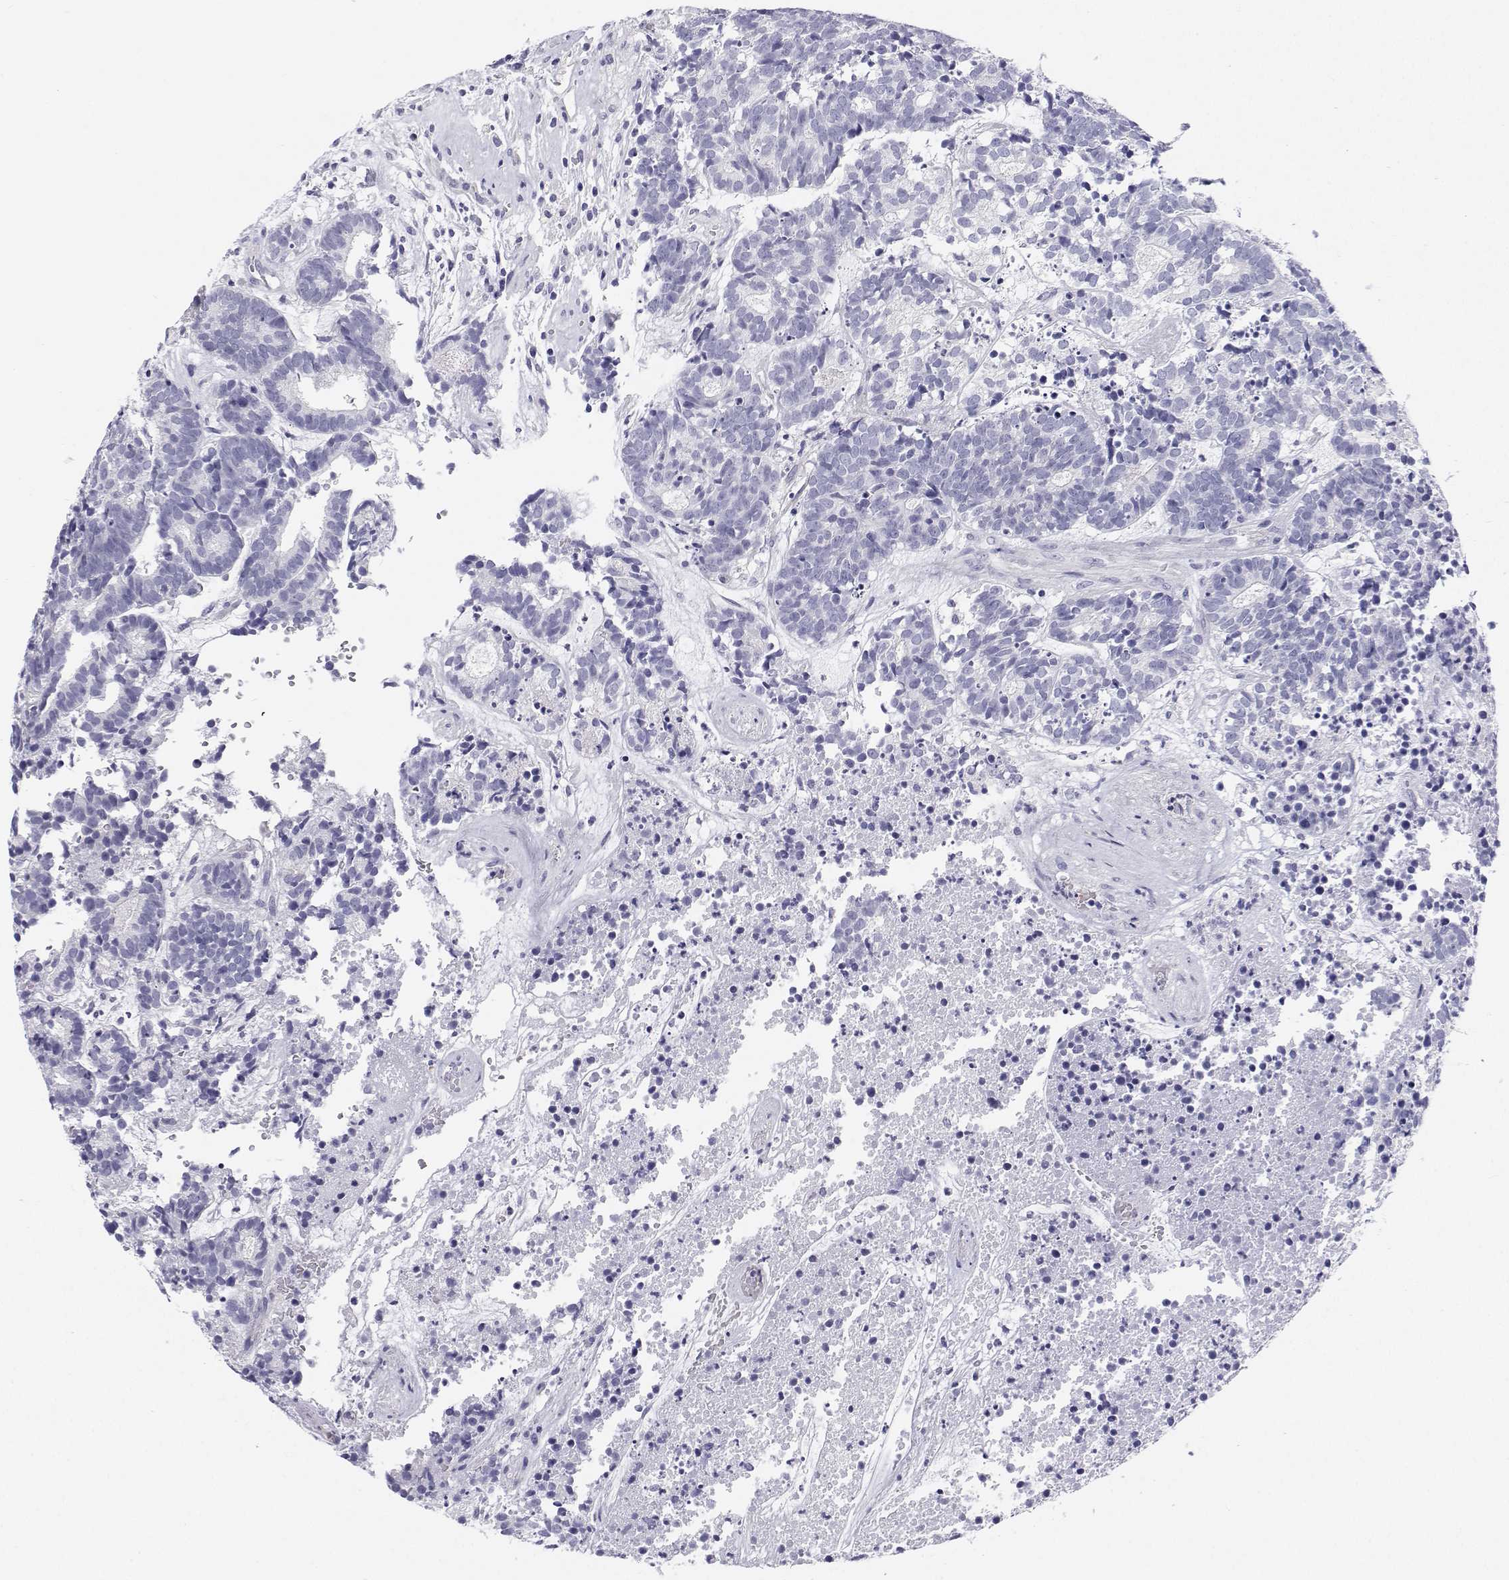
{"staining": {"intensity": "negative", "quantity": "none", "location": "none"}, "tissue": "head and neck cancer", "cell_type": "Tumor cells", "image_type": "cancer", "snomed": [{"axis": "morphology", "description": "Adenocarcinoma, NOS"}, {"axis": "topography", "description": "Head-Neck"}], "caption": "Micrograph shows no protein expression in tumor cells of adenocarcinoma (head and neck) tissue. The staining is performed using DAB (3,3'-diaminobenzidine) brown chromogen with nuclei counter-stained in using hematoxylin.", "gene": "BHMT", "patient": {"sex": "female", "age": 81}}